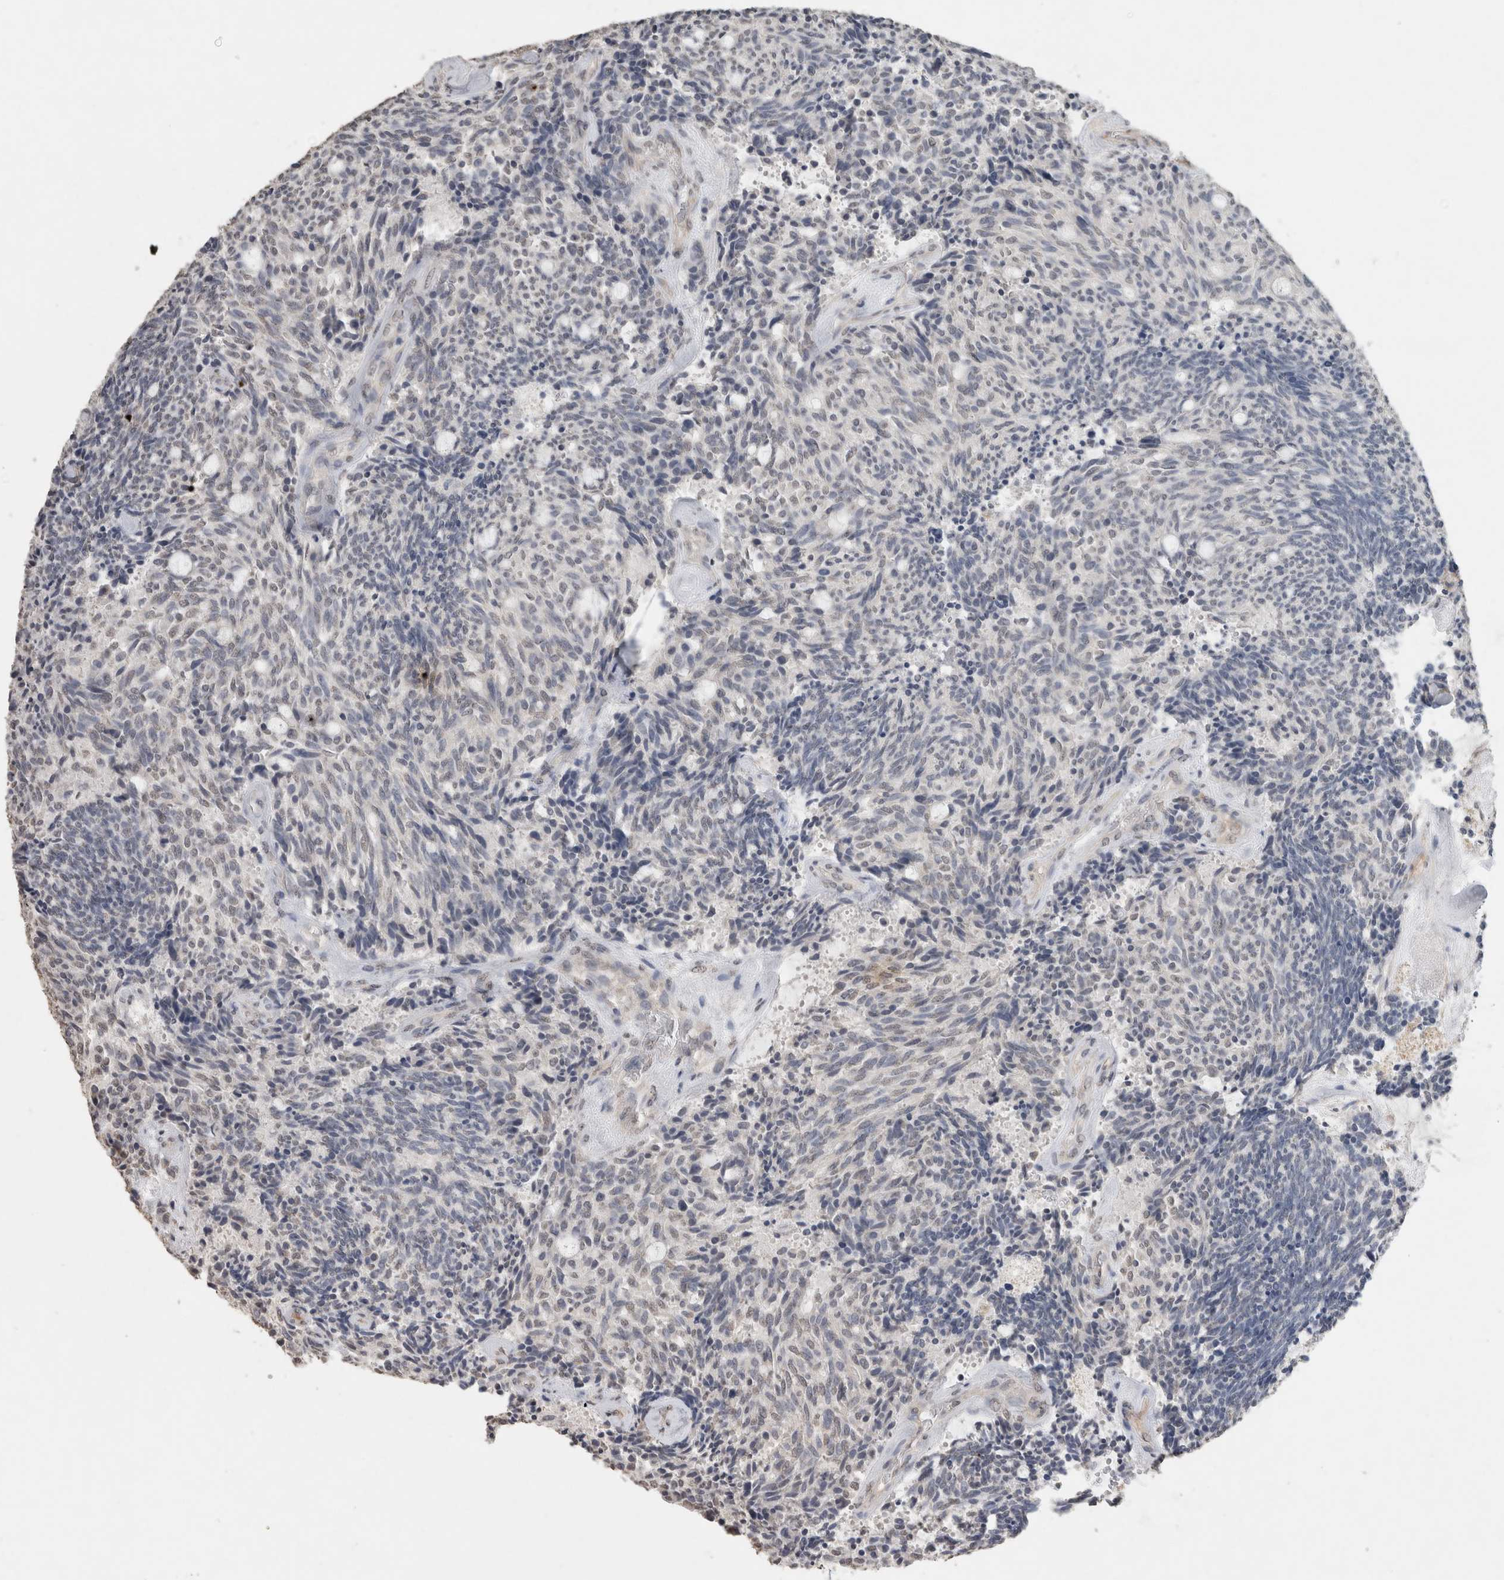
{"staining": {"intensity": "negative", "quantity": "none", "location": "none"}, "tissue": "carcinoid", "cell_type": "Tumor cells", "image_type": "cancer", "snomed": [{"axis": "morphology", "description": "Carcinoid, malignant, NOS"}, {"axis": "topography", "description": "Pancreas"}], "caption": "A micrograph of human carcinoid (malignant) is negative for staining in tumor cells. The staining is performed using DAB (3,3'-diaminobenzidine) brown chromogen with nuclei counter-stained in using hematoxylin.", "gene": "RECK", "patient": {"sex": "female", "age": 54}}